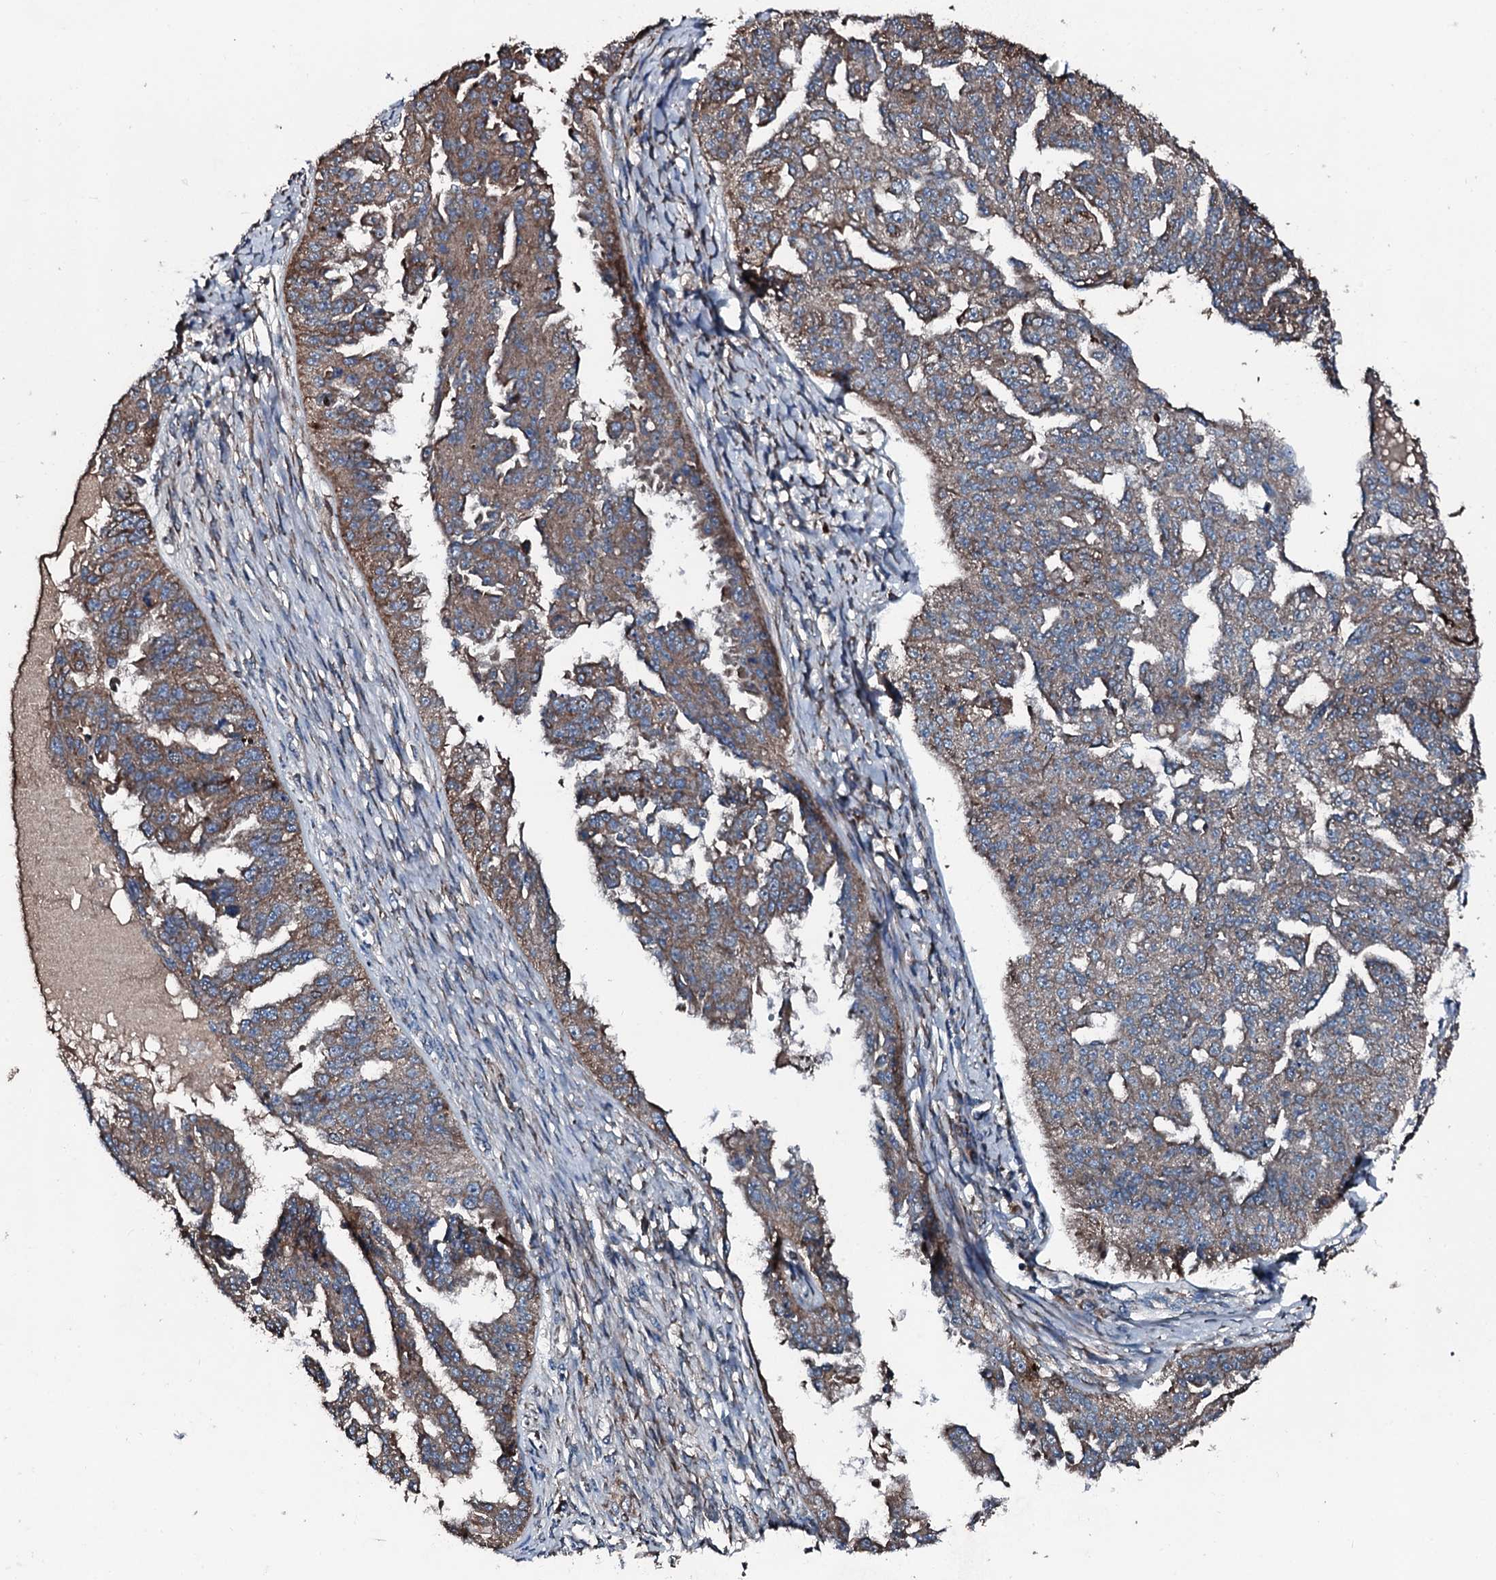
{"staining": {"intensity": "moderate", "quantity": ">75%", "location": "cytoplasmic/membranous"}, "tissue": "ovarian cancer", "cell_type": "Tumor cells", "image_type": "cancer", "snomed": [{"axis": "morphology", "description": "Cystadenocarcinoma, serous, NOS"}, {"axis": "topography", "description": "Ovary"}], "caption": "A histopathology image showing moderate cytoplasmic/membranous positivity in about >75% of tumor cells in ovarian cancer, as visualized by brown immunohistochemical staining.", "gene": "ACSS3", "patient": {"sex": "female", "age": 58}}